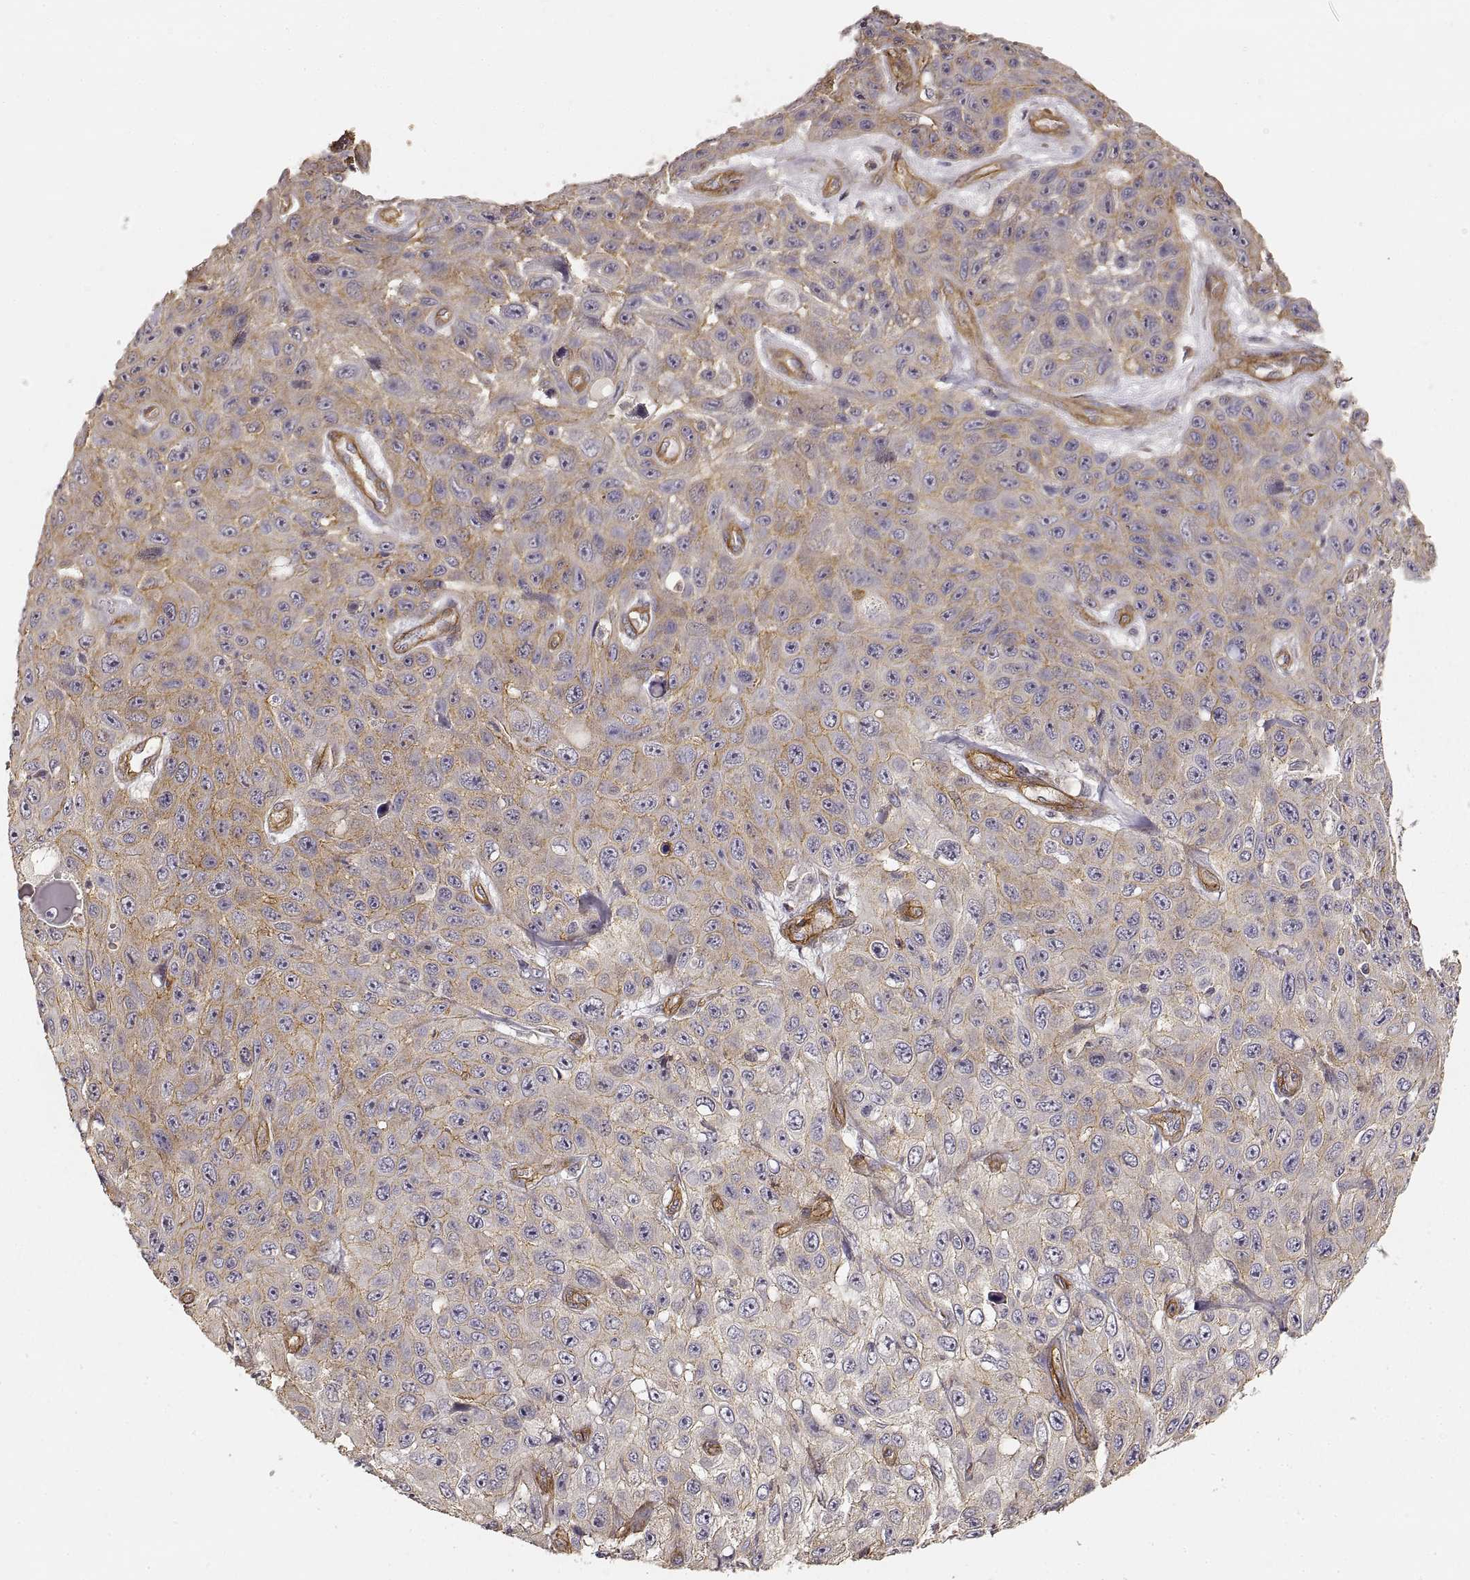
{"staining": {"intensity": "moderate", "quantity": ">75%", "location": "cytoplasmic/membranous"}, "tissue": "skin cancer", "cell_type": "Tumor cells", "image_type": "cancer", "snomed": [{"axis": "morphology", "description": "Squamous cell carcinoma, NOS"}, {"axis": "topography", "description": "Skin"}], "caption": "A brown stain labels moderate cytoplasmic/membranous positivity of a protein in skin squamous cell carcinoma tumor cells. Nuclei are stained in blue.", "gene": "LAMA4", "patient": {"sex": "male", "age": 82}}